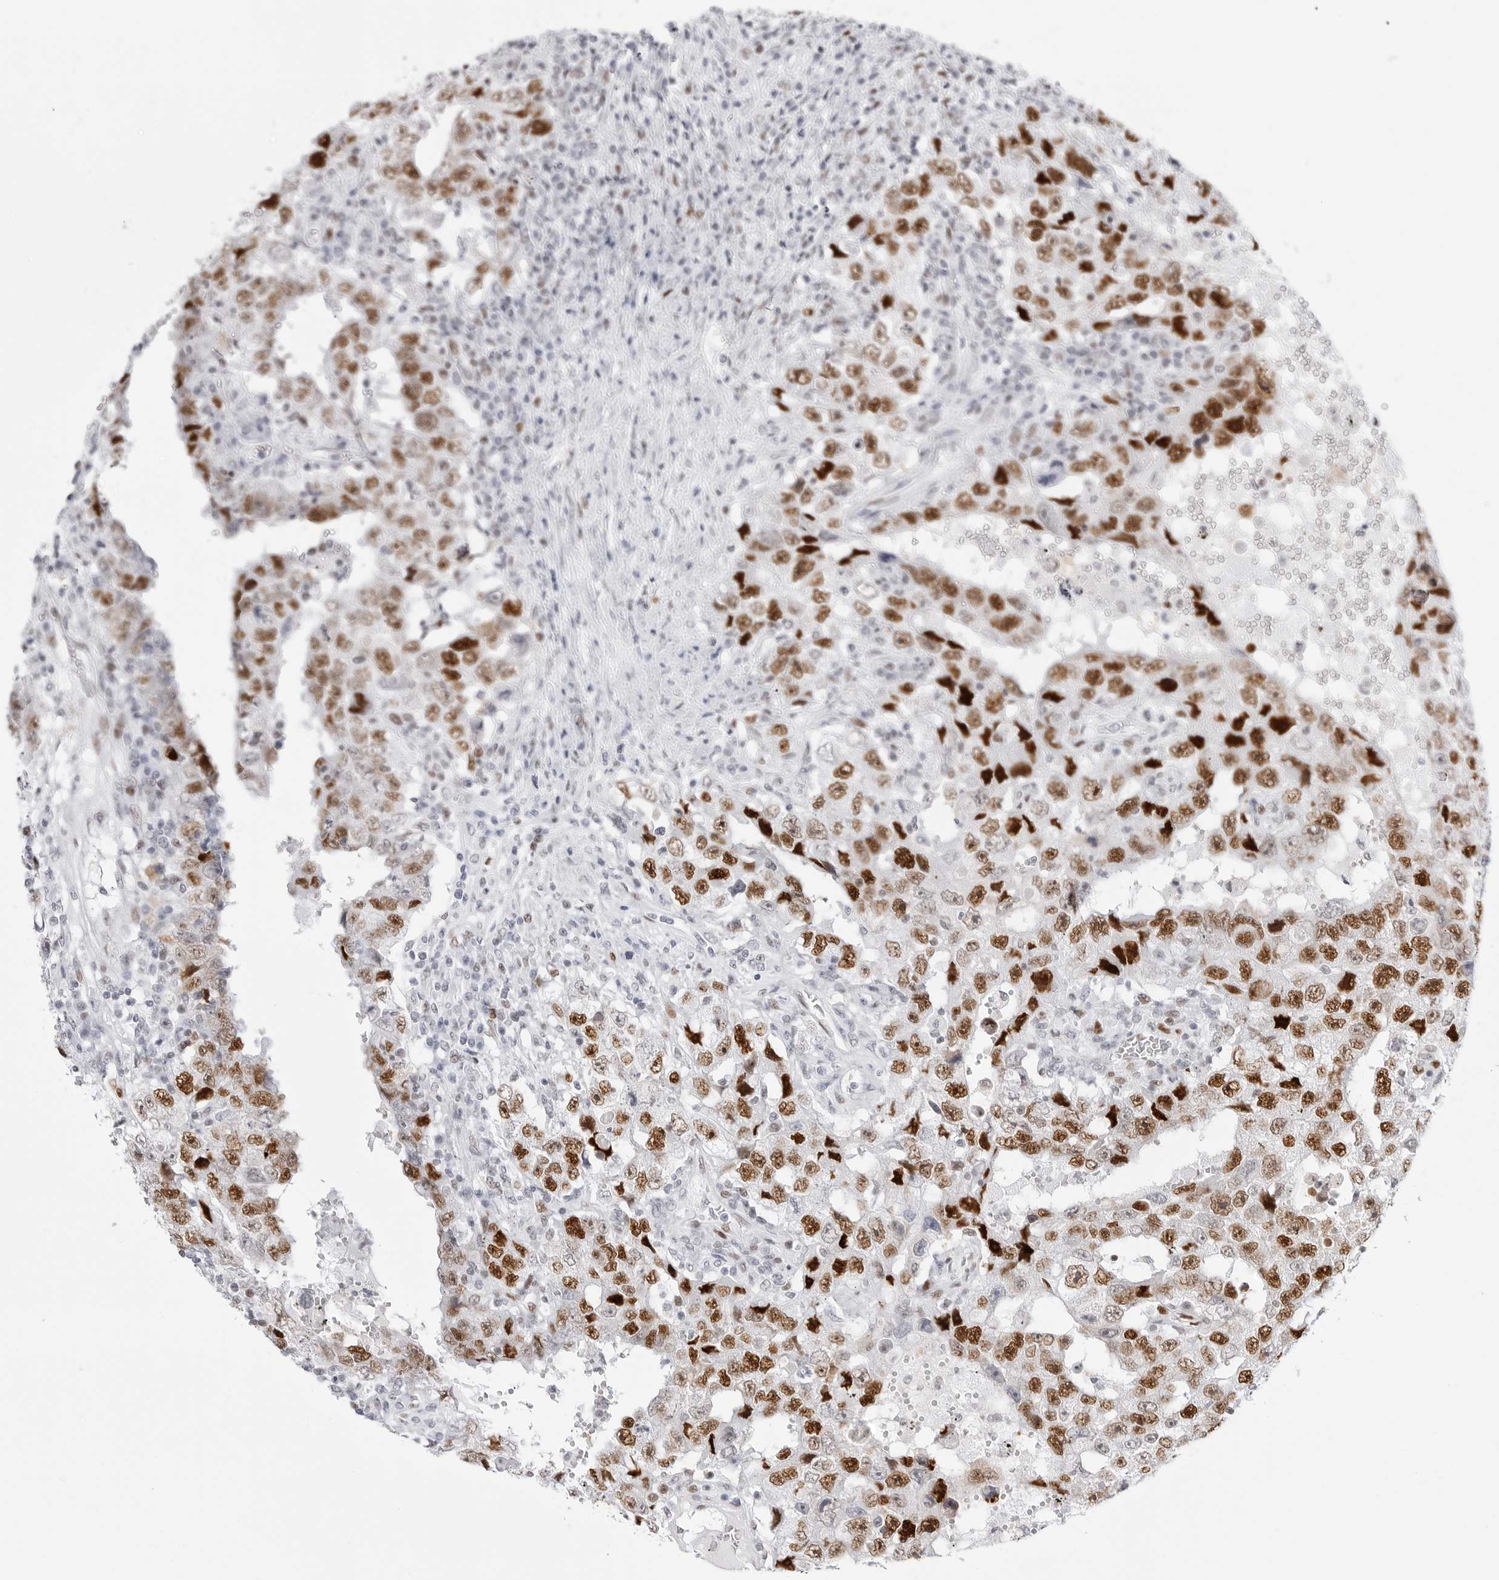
{"staining": {"intensity": "strong", "quantity": ">75%", "location": "nuclear"}, "tissue": "testis cancer", "cell_type": "Tumor cells", "image_type": "cancer", "snomed": [{"axis": "morphology", "description": "Carcinoma, Embryonal, NOS"}, {"axis": "topography", "description": "Testis"}], "caption": "A micrograph of testis cancer stained for a protein demonstrates strong nuclear brown staining in tumor cells. The protein of interest is shown in brown color, while the nuclei are stained blue.", "gene": "NASP", "patient": {"sex": "male", "age": 26}}